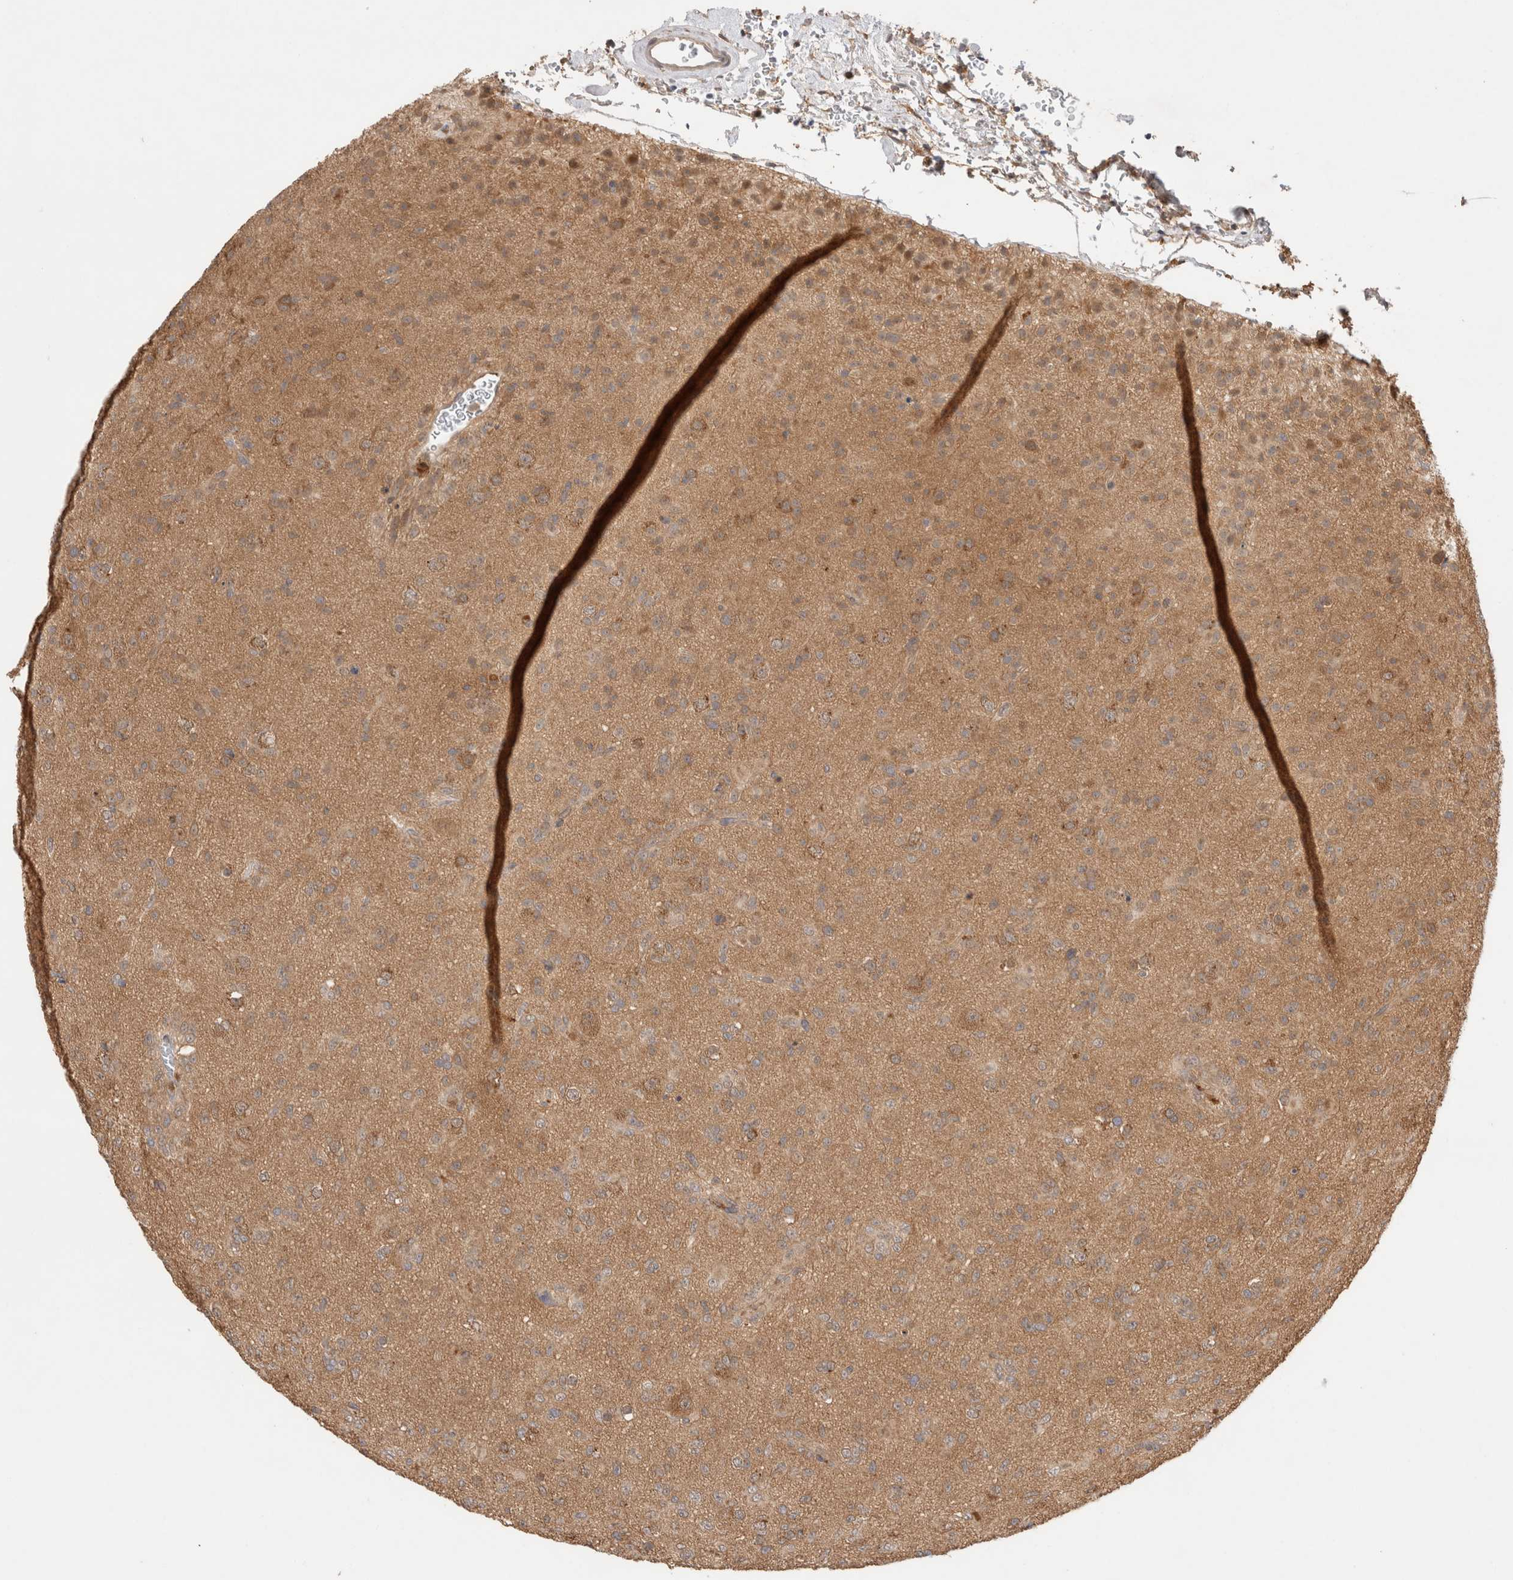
{"staining": {"intensity": "moderate", "quantity": ">75%", "location": "cytoplasmic/membranous"}, "tissue": "glioma", "cell_type": "Tumor cells", "image_type": "cancer", "snomed": [{"axis": "morphology", "description": "Glioma, malignant, Low grade"}, {"axis": "topography", "description": "Brain"}], "caption": "Low-grade glioma (malignant) stained for a protein (brown) reveals moderate cytoplasmic/membranous positive staining in approximately >75% of tumor cells.", "gene": "VPS28", "patient": {"sex": "male", "age": 65}}